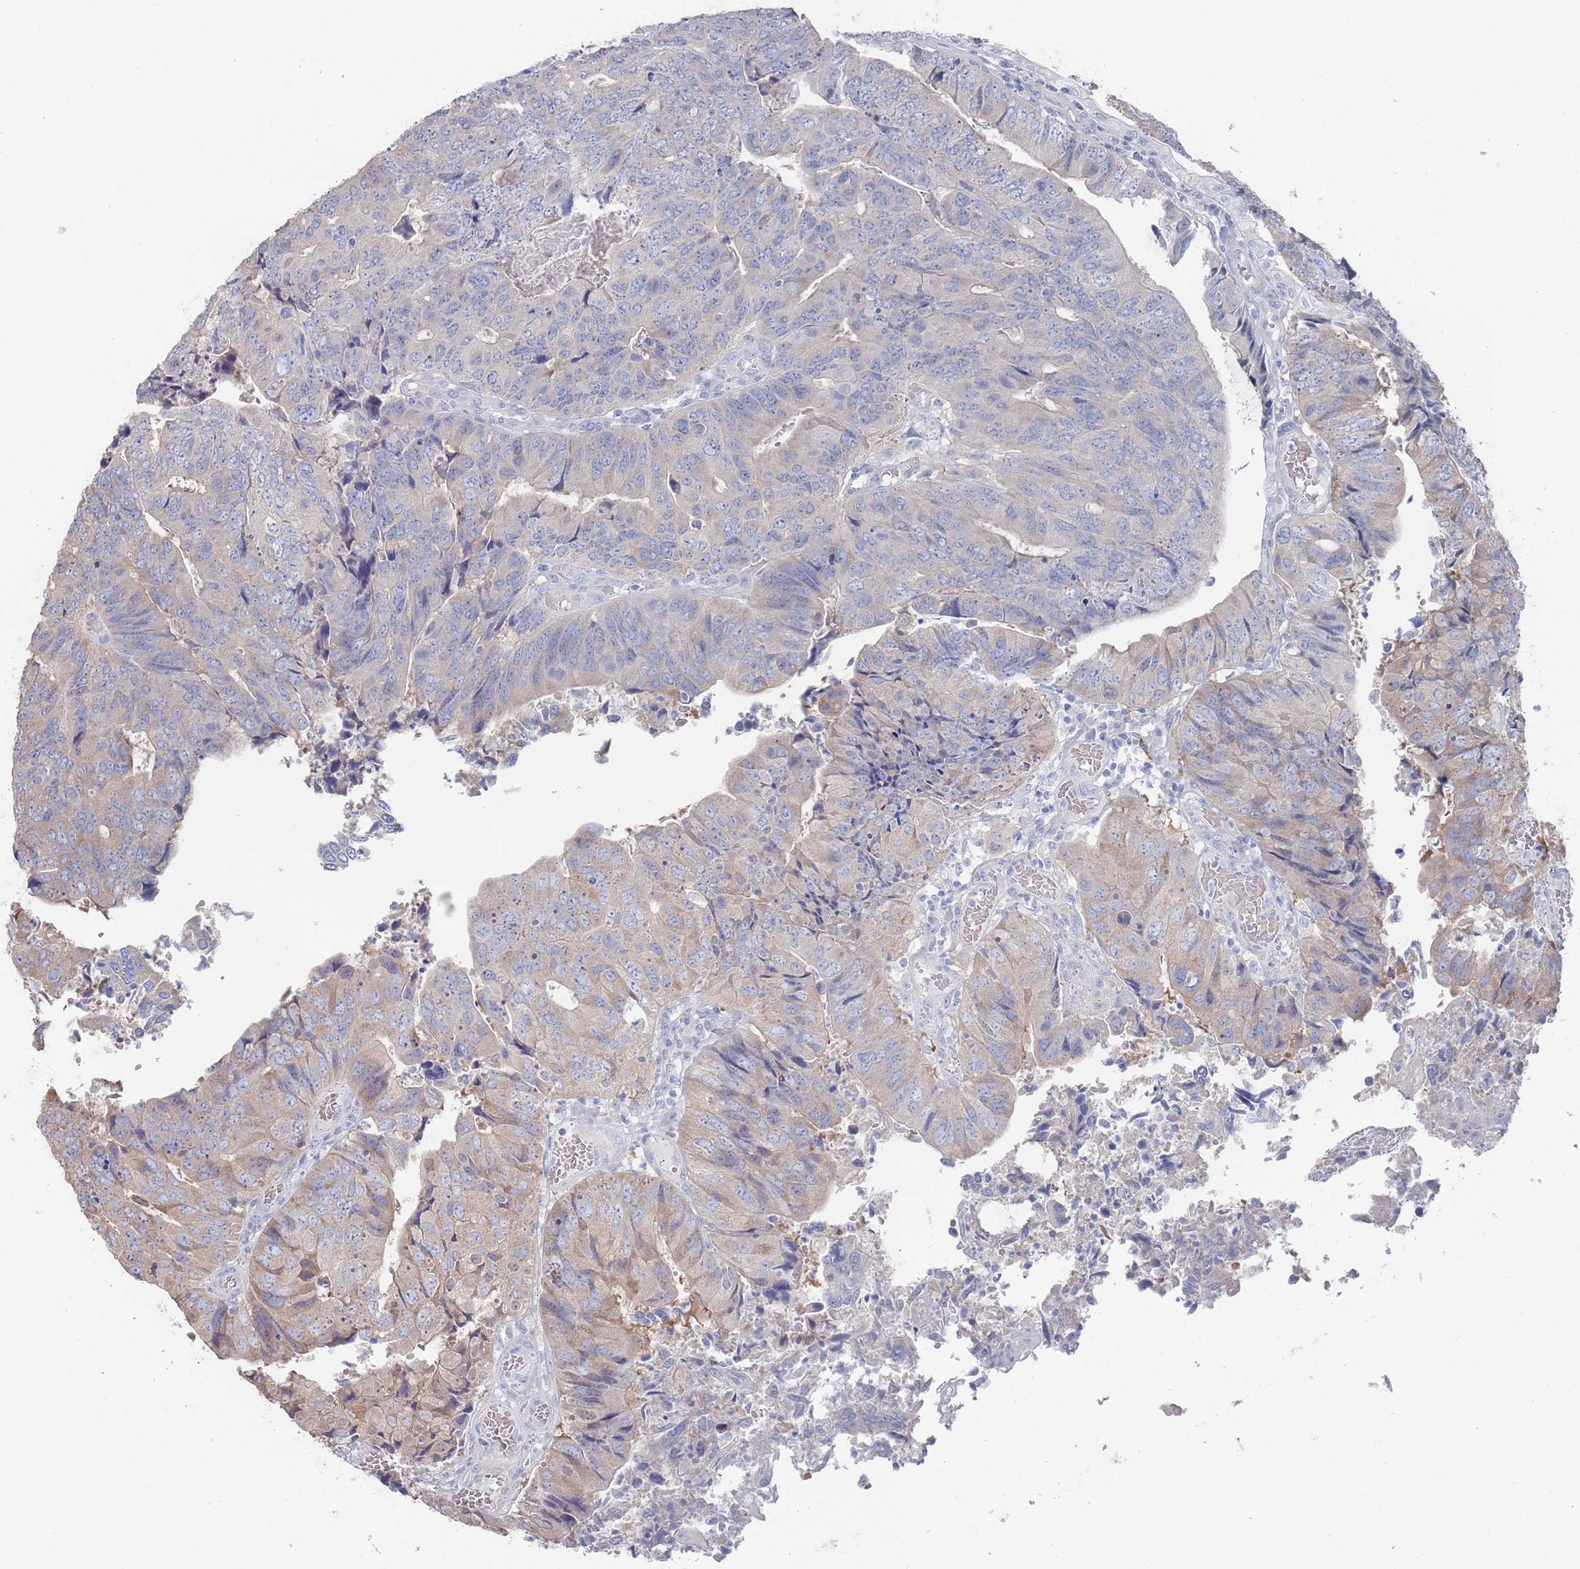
{"staining": {"intensity": "weak", "quantity": "<25%", "location": "cytoplasmic/membranous"}, "tissue": "colorectal cancer", "cell_type": "Tumor cells", "image_type": "cancer", "snomed": [{"axis": "morphology", "description": "Adenocarcinoma, NOS"}, {"axis": "topography", "description": "Colon"}], "caption": "Tumor cells show no significant expression in colorectal cancer (adenocarcinoma).", "gene": "TMCO3", "patient": {"sex": "female", "age": 67}}